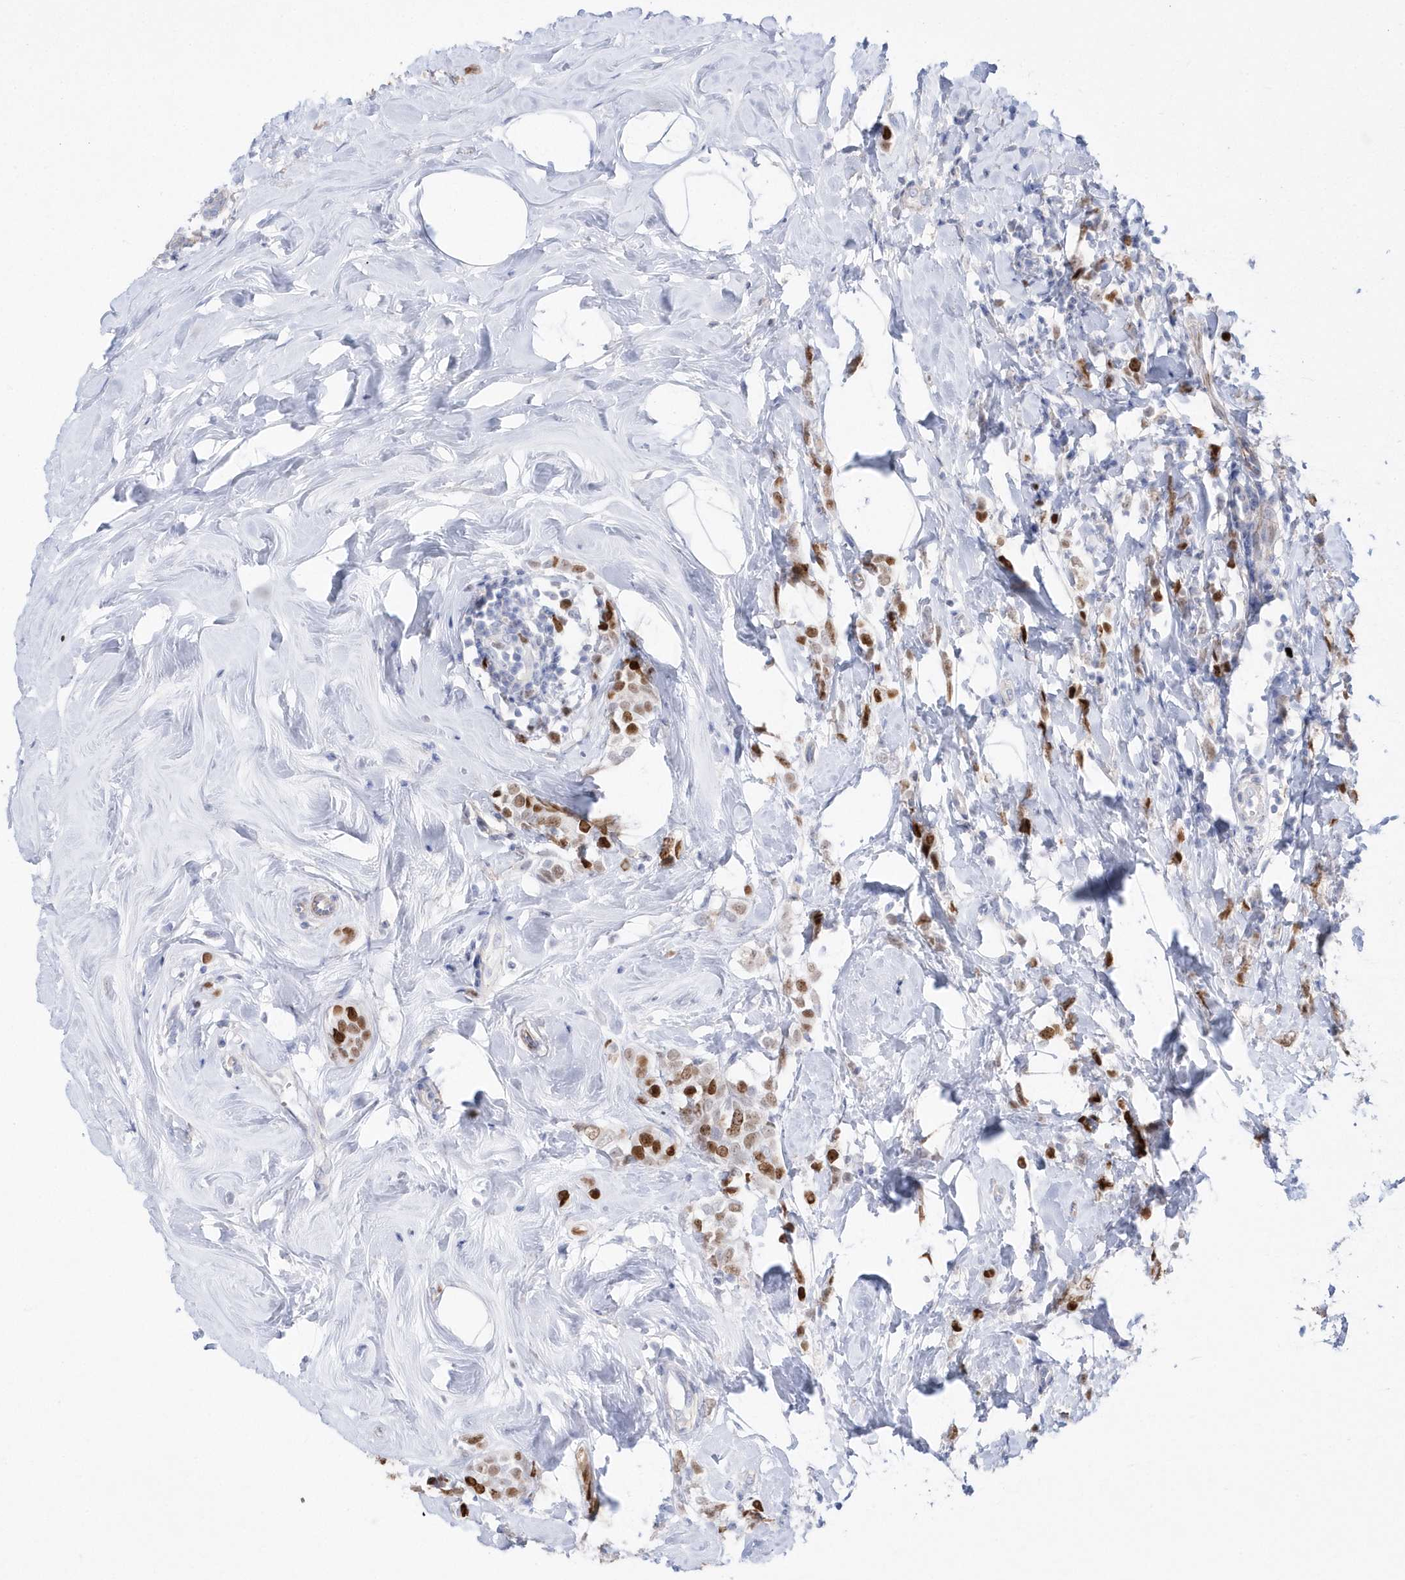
{"staining": {"intensity": "strong", "quantity": "25%-75%", "location": "nuclear"}, "tissue": "breast cancer", "cell_type": "Tumor cells", "image_type": "cancer", "snomed": [{"axis": "morphology", "description": "Lobular carcinoma"}, {"axis": "topography", "description": "Breast"}], "caption": "Protein staining reveals strong nuclear staining in about 25%-75% of tumor cells in breast cancer.", "gene": "TMCO6", "patient": {"sex": "female", "age": 47}}